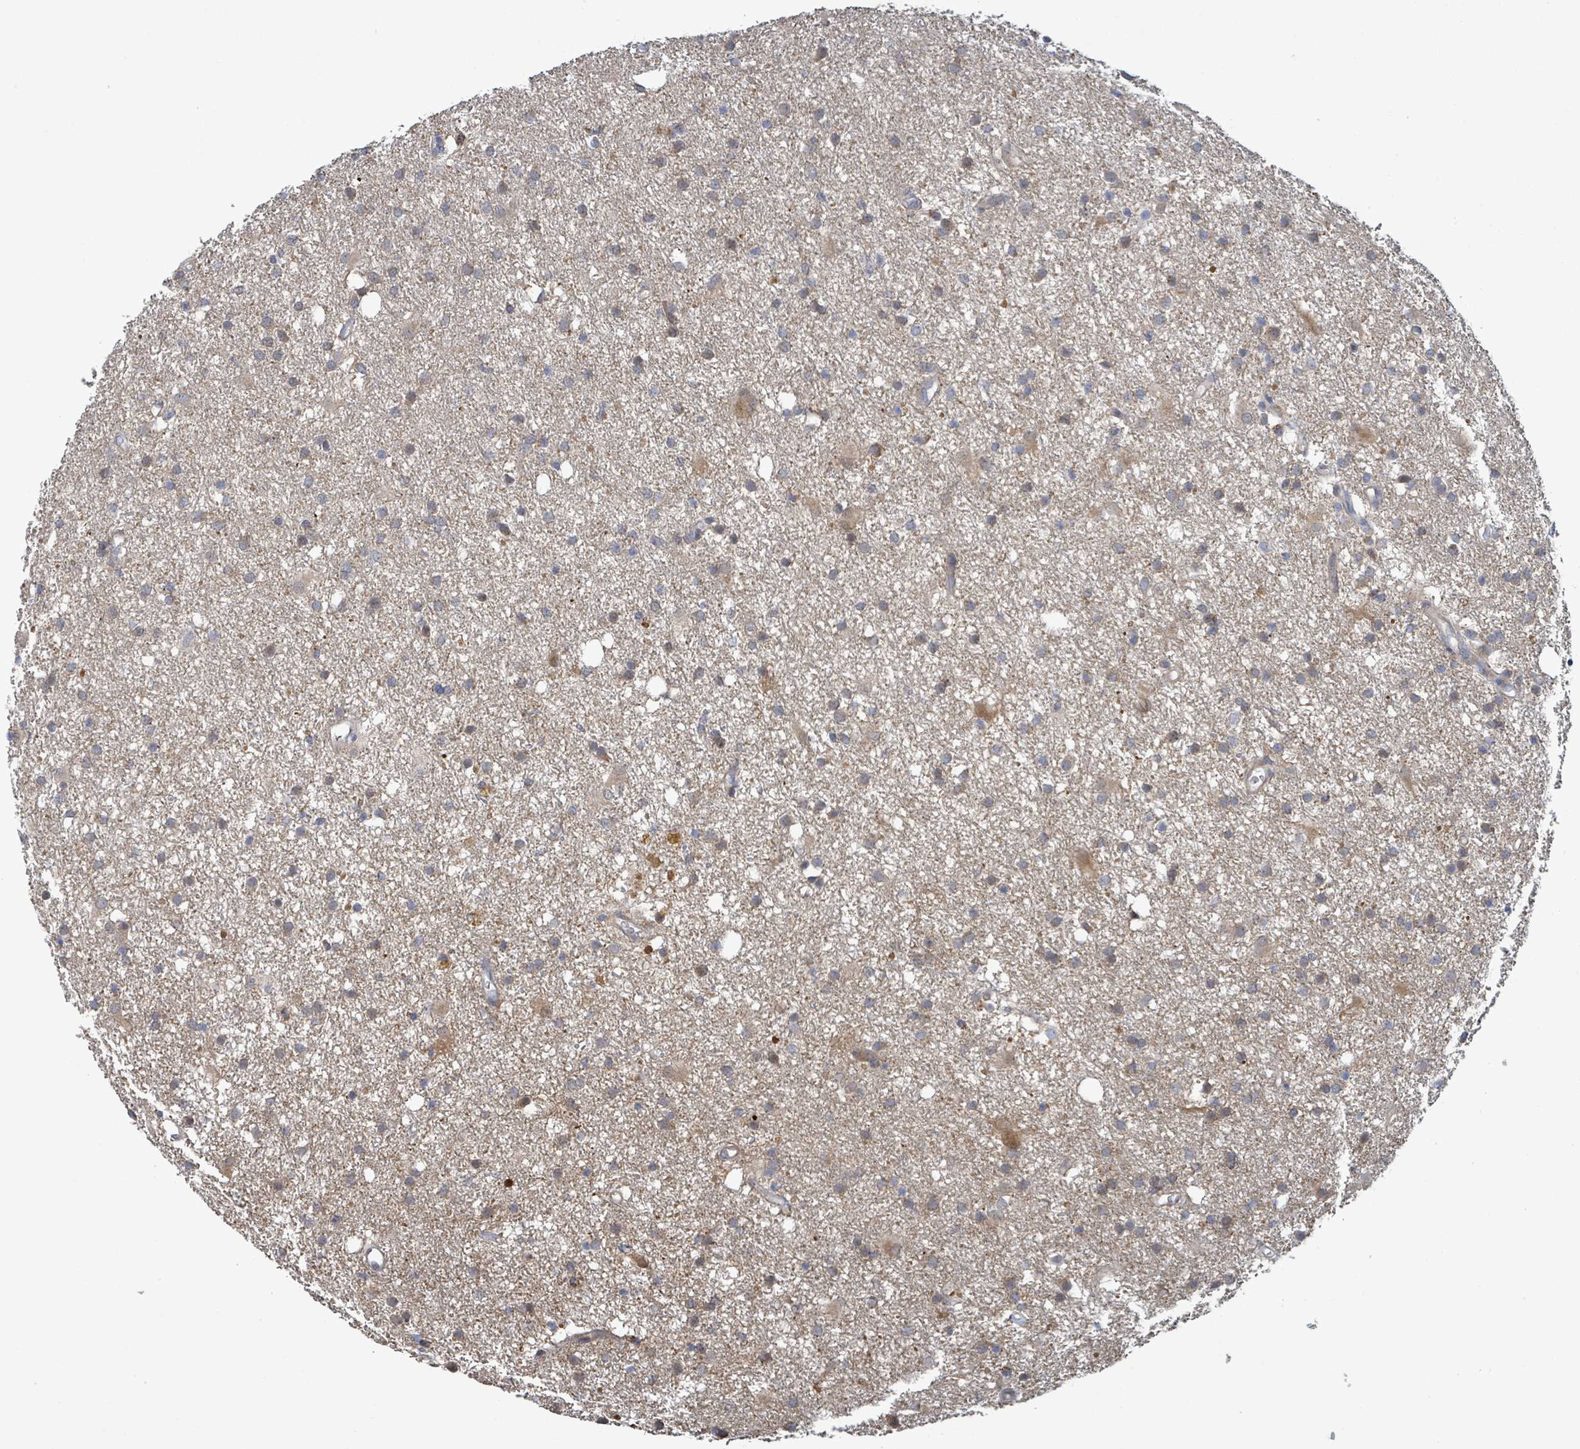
{"staining": {"intensity": "weak", "quantity": "<25%", "location": "cytoplasmic/membranous"}, "tissue": "glioma", "cell_type": "Tumor cells", "image_type": "cancer", "snomed": [{"axis": "morphology", "description": "Glioma, malignant, High grade"}, {"axis": "topography", "description": "Brain"}], "caption": "High magnification brightfield microscopy of glioma stained with DAB (3,3'-diaminobenzidine) (brown) and counterstained with hematoxylin (blue): tumor cells show no significant positivity.", "gene": "PGAM1", "patient": {"sex": "male", "age": 77}}